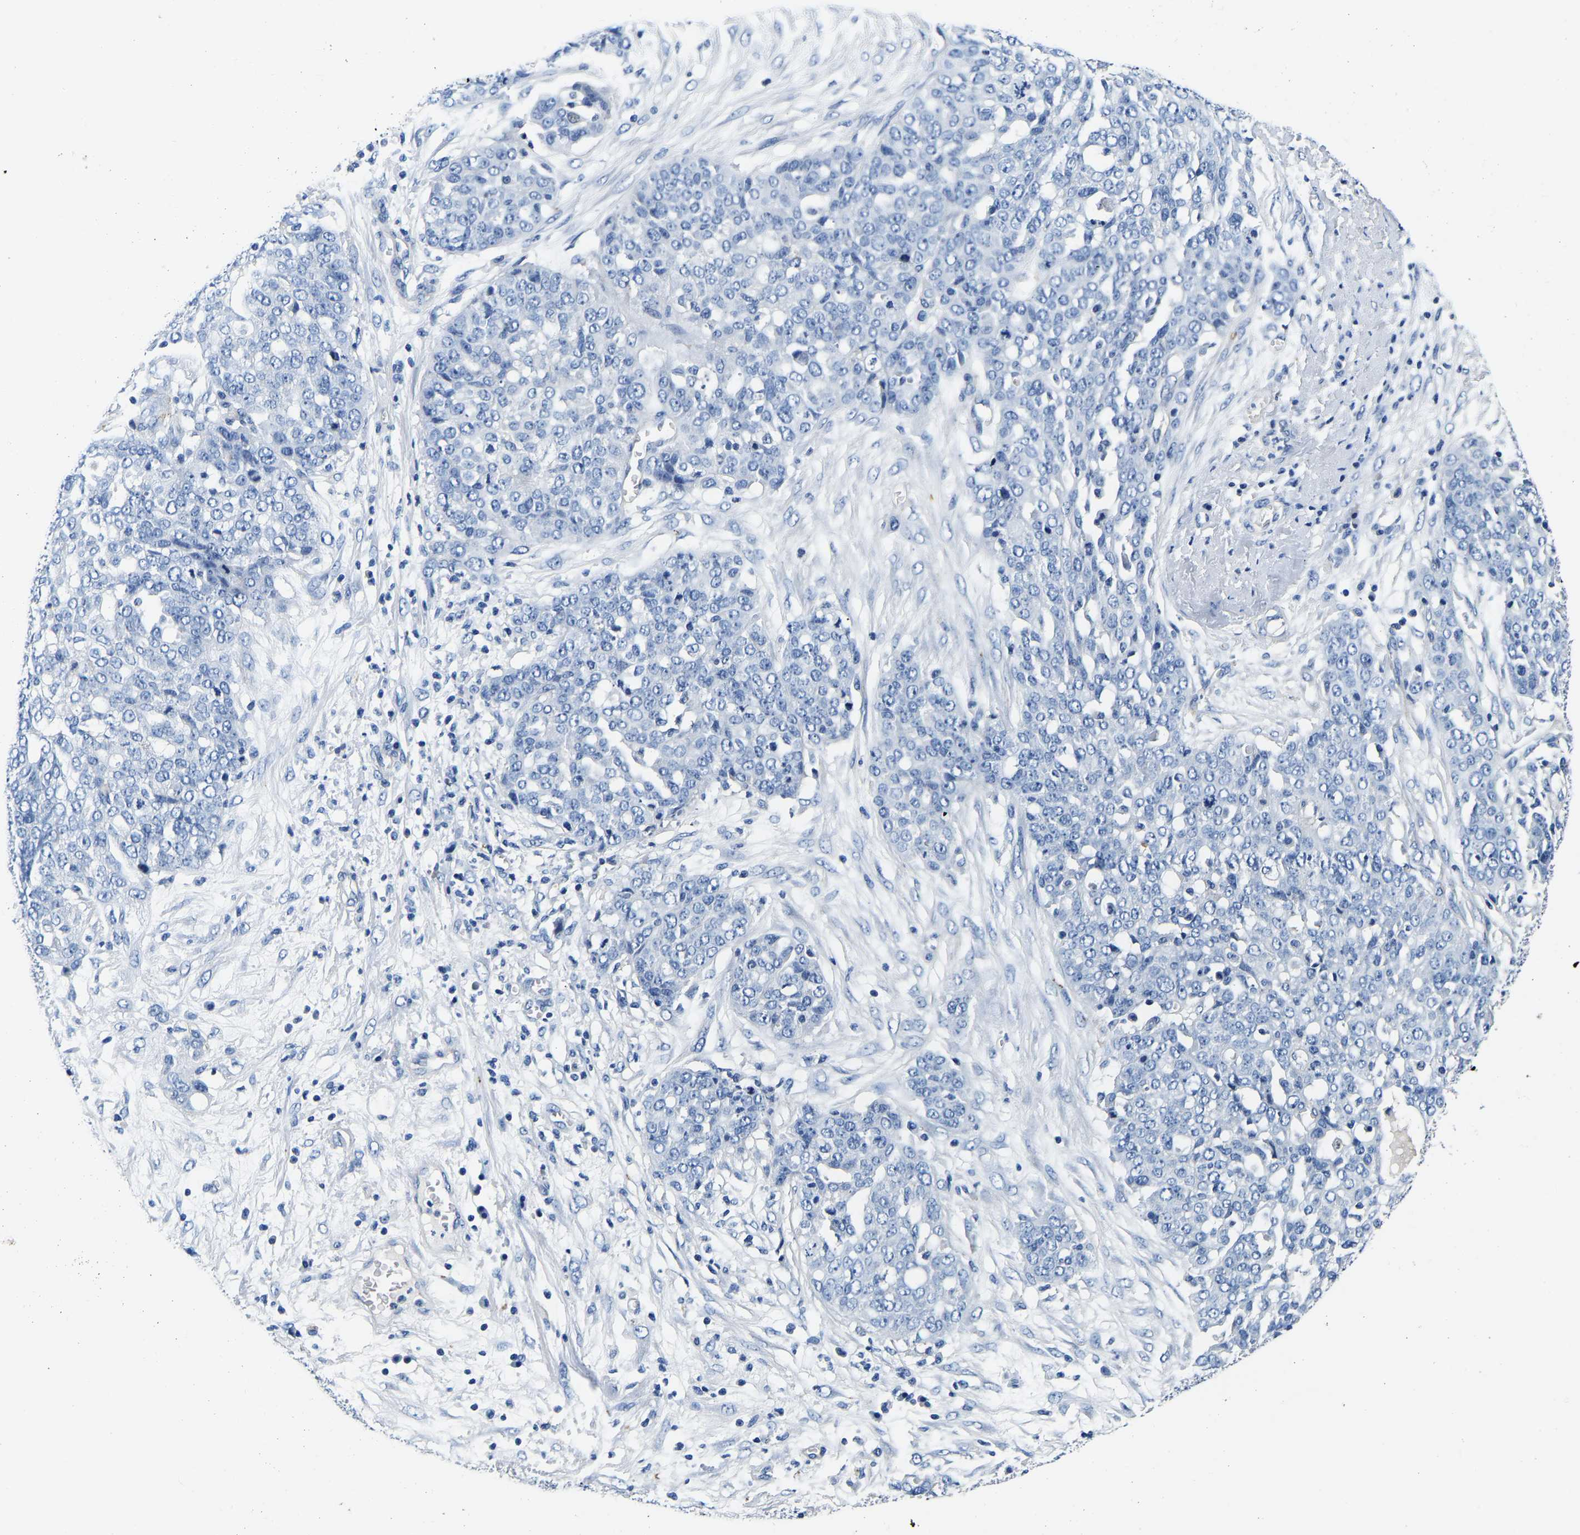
{"staining": {"intensity": "negative", "quantity": "none", "location": "none"}, "tissue": "ovarian cancer", "cell_type": "Tumor cells", "image_type": "cancer", "snomed": [{"axis": "morphology", "description": "Cystadenocarcinoma, serous, NOS"}, {"axis": "topography", "description": "Soft tissue"}, {"axis": "topography", "description": "Ovary"}], "caption": "Ovarian cancer was stained to show a protein in brown. There is no significant expression in tumor cells. Brightfield microscopy of immunohistochemistry stained with DAB (3,3'-diaminobenzidine) (brown) and hematoxylin (blue), captured at high magnification.", "gene": "SH3GLB1", "patient": {"sex": "female", "age": 57}}